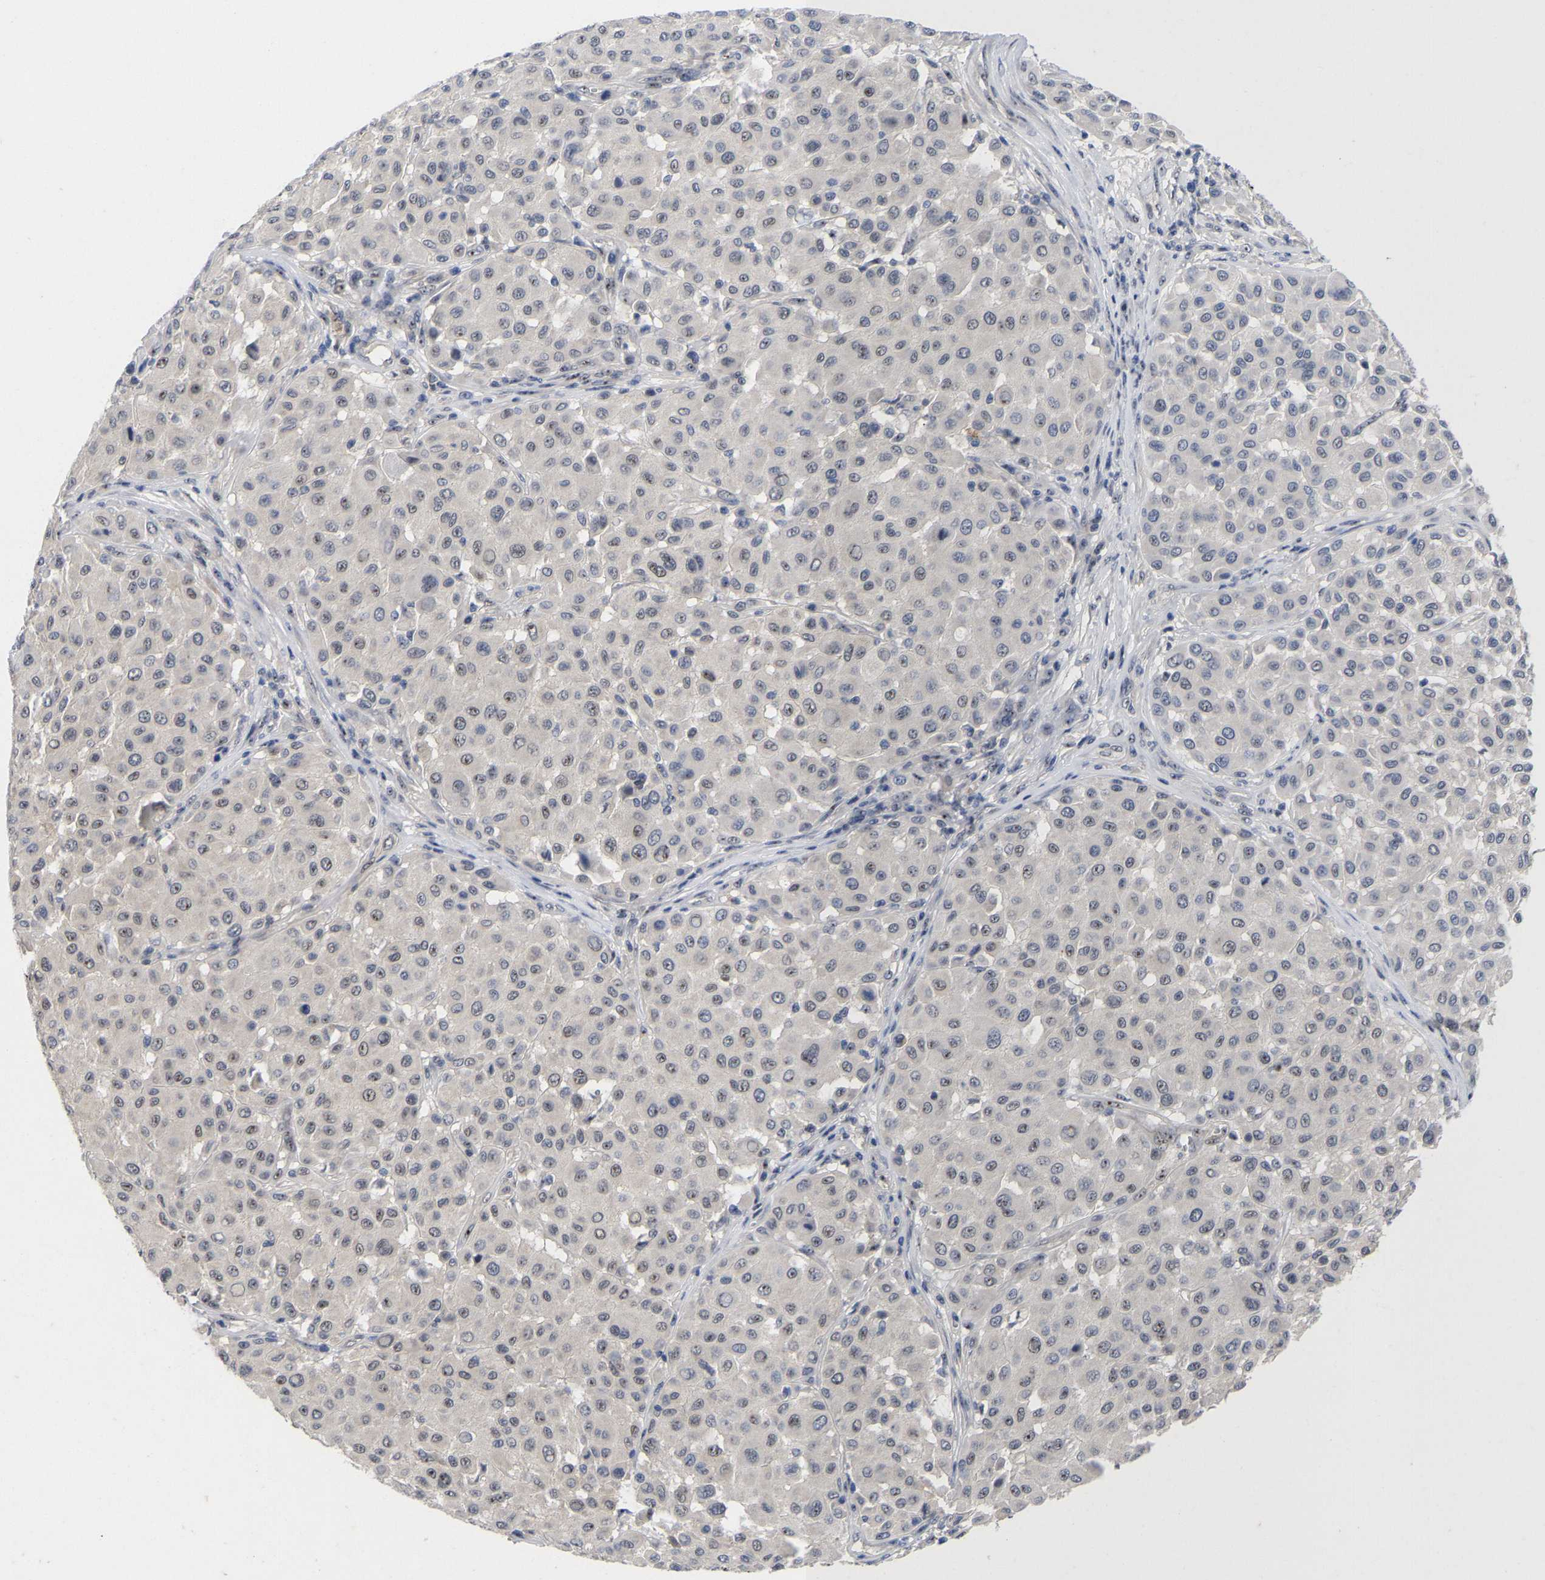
{"staining": {"intensity": "negative", "quantity": "none", "location": "none"}, "tissue": "melanoma", "cell_type": "Tumor cells", "image_type": "cancer", "snomed": [{"axis": "morphology", "description": "Malignant melanoma, Metastatic site"}, {"axis": "topography", "description": "Soft tissue"}], "caption": "Malignant melanoma (metastatic site) was stained to show a protein in brown. There is no significant positivity in tumor cells.", "gene": "NLE1", "patient": {"sex": "male", "age": 41}}